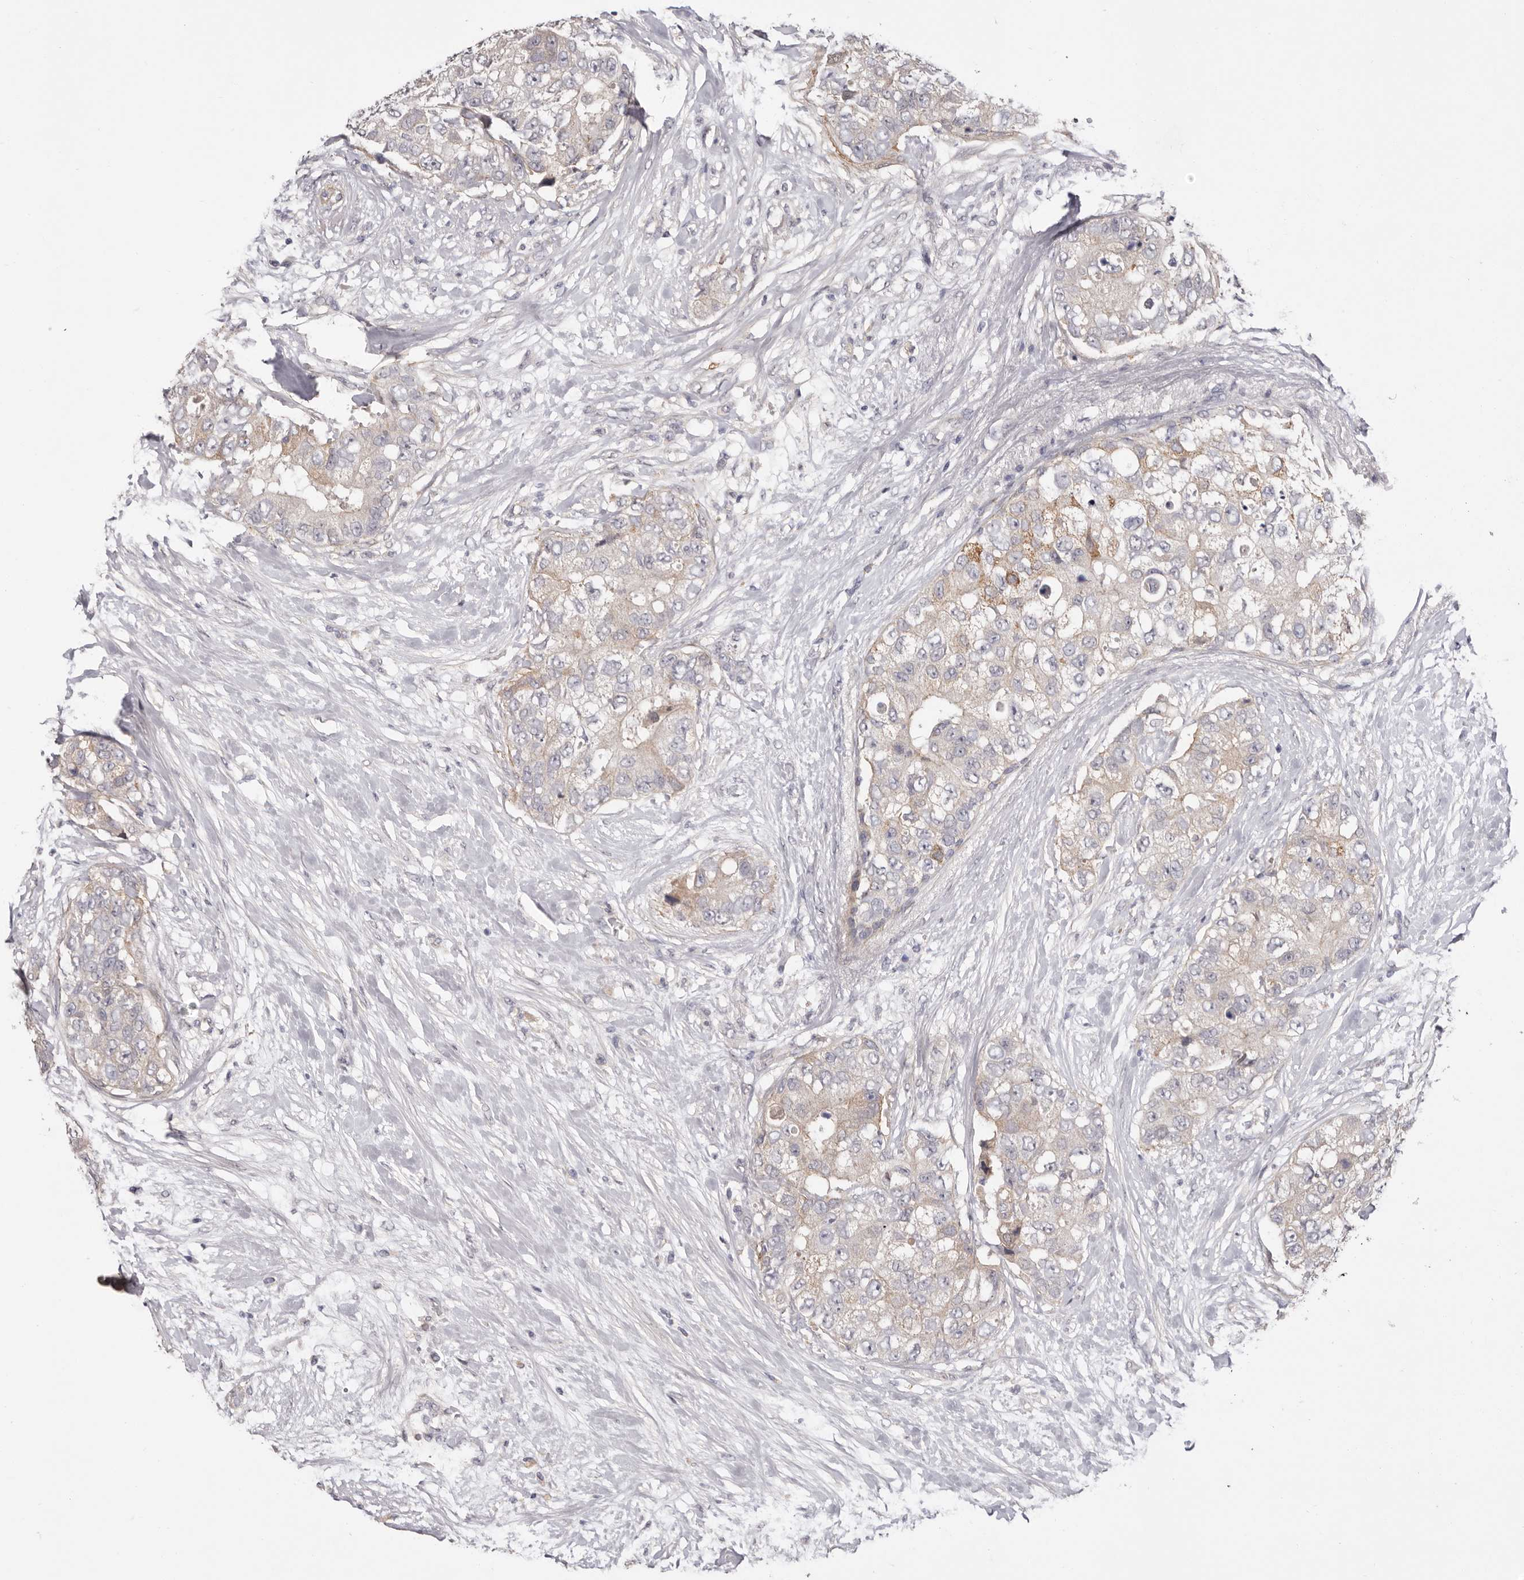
{"staining": {"intensity": "weak", "quantity": "<25%", "location": "cytoplasmic/membranous"}, "tissue": "breast cancer", "cell_type": "Tumor cells", "image_type": "cancer", "snomed": [{"axis": "morphology", "description": "Duct carcinoma"}, {"axis": "topography", "description": "Breast"}], "caption": "Immunohistochemistry of human breast infiltrating ductal carcinoma reveals no expression in tumor cells. (DAB immunohistochemistry (IHC) visualized using brightfield microscopy, high magnification).", "gene": "LMLN", "patient": {"sex": "female", "age": 62}}